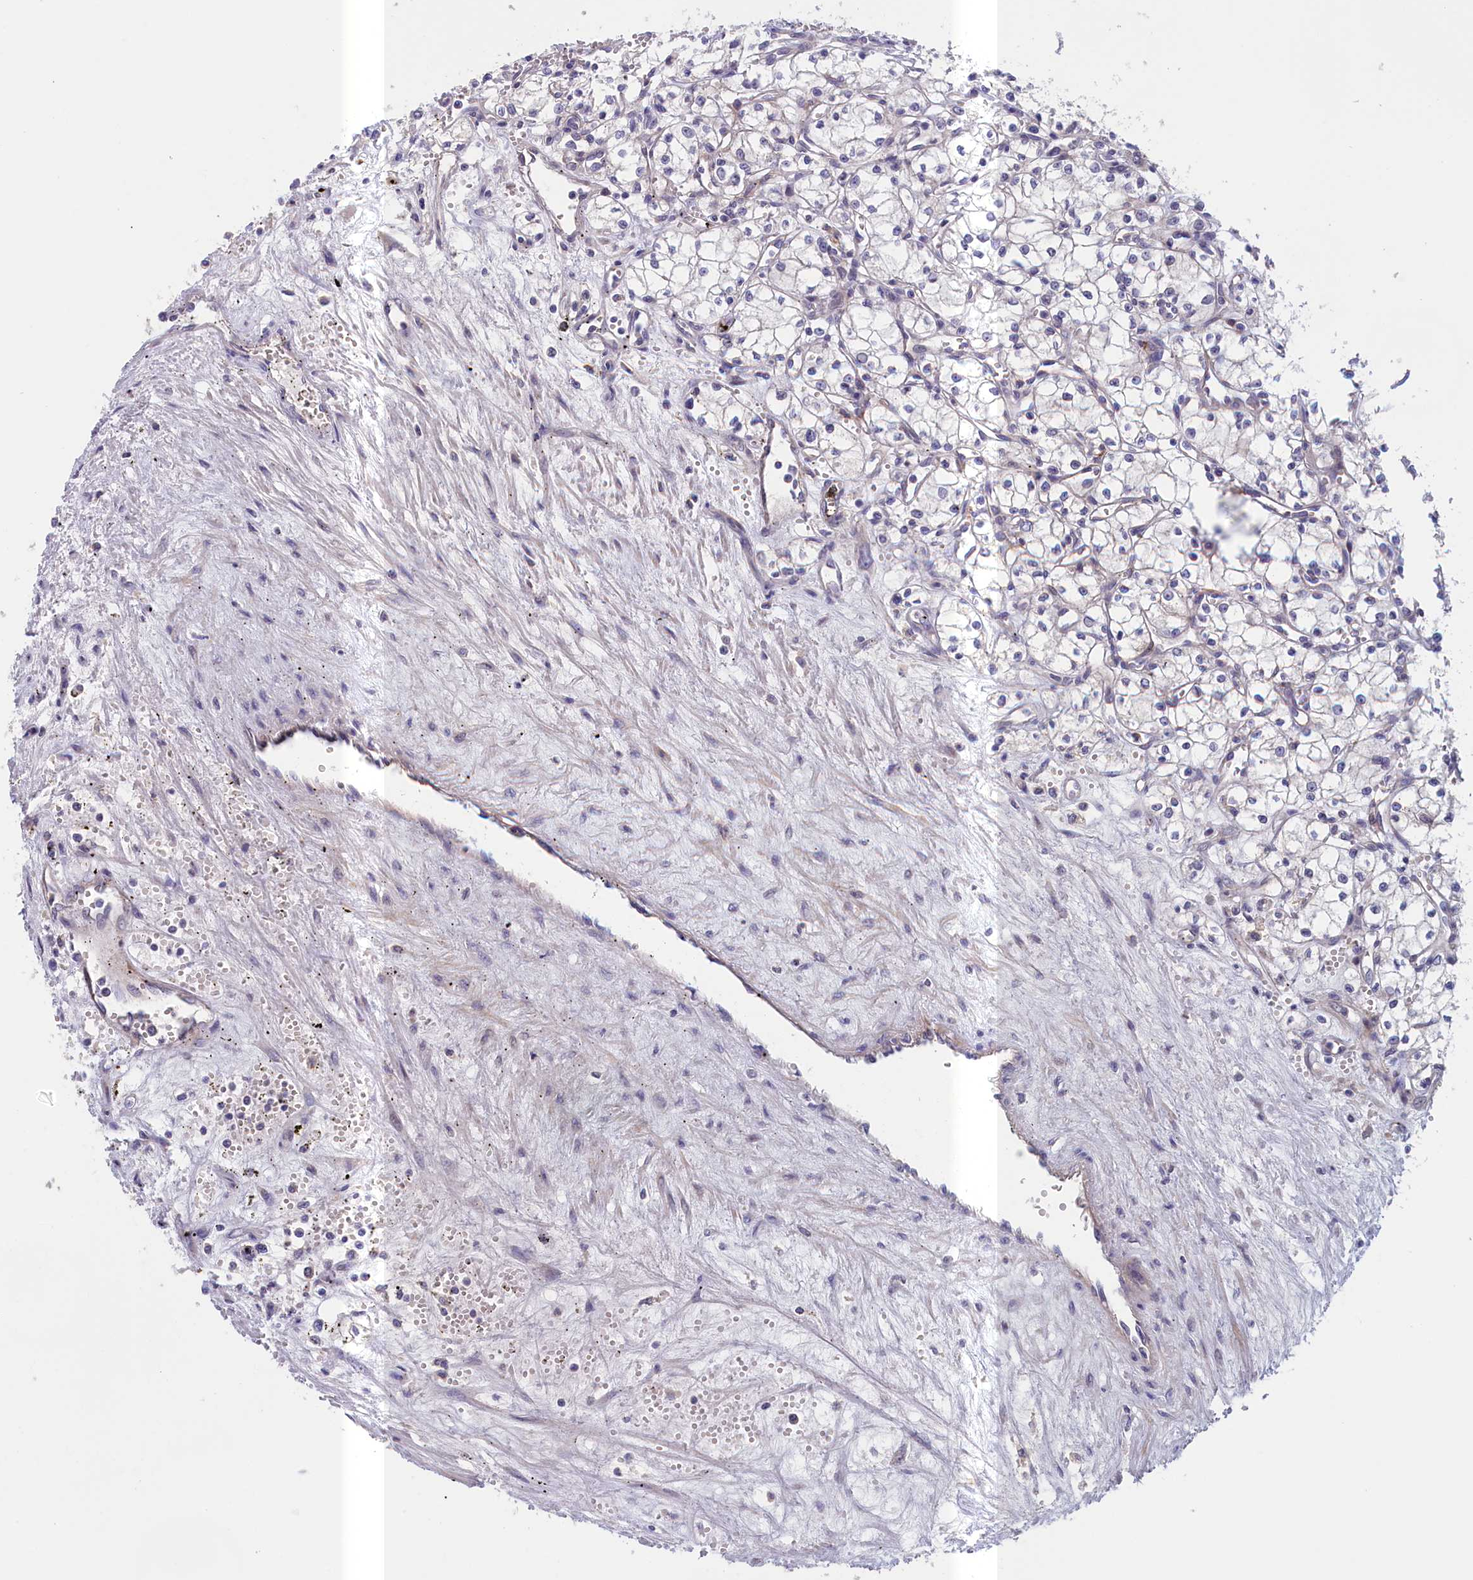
{"staining": {"intensity": "negative", "quantity": "none", "location": "none"}, "tissue": "renal cancer", "cell_type": "Tumor cells", "image_type": "cancer", "snomed": [{"axis": "morphology", "description": "Adenocarcinoma, NOS"}, {"axis": "topography", "description": "Kidney"}], "caption": "Tumor cells are negative for protein expression in human renal adenocarcinoma. (DAB (3,3'-diaminobenzidine) IHC visualized using brightfield microscopy, high magnification).", "gene": "IGFALS", "patient": {"sex": "male", "age": 59}}